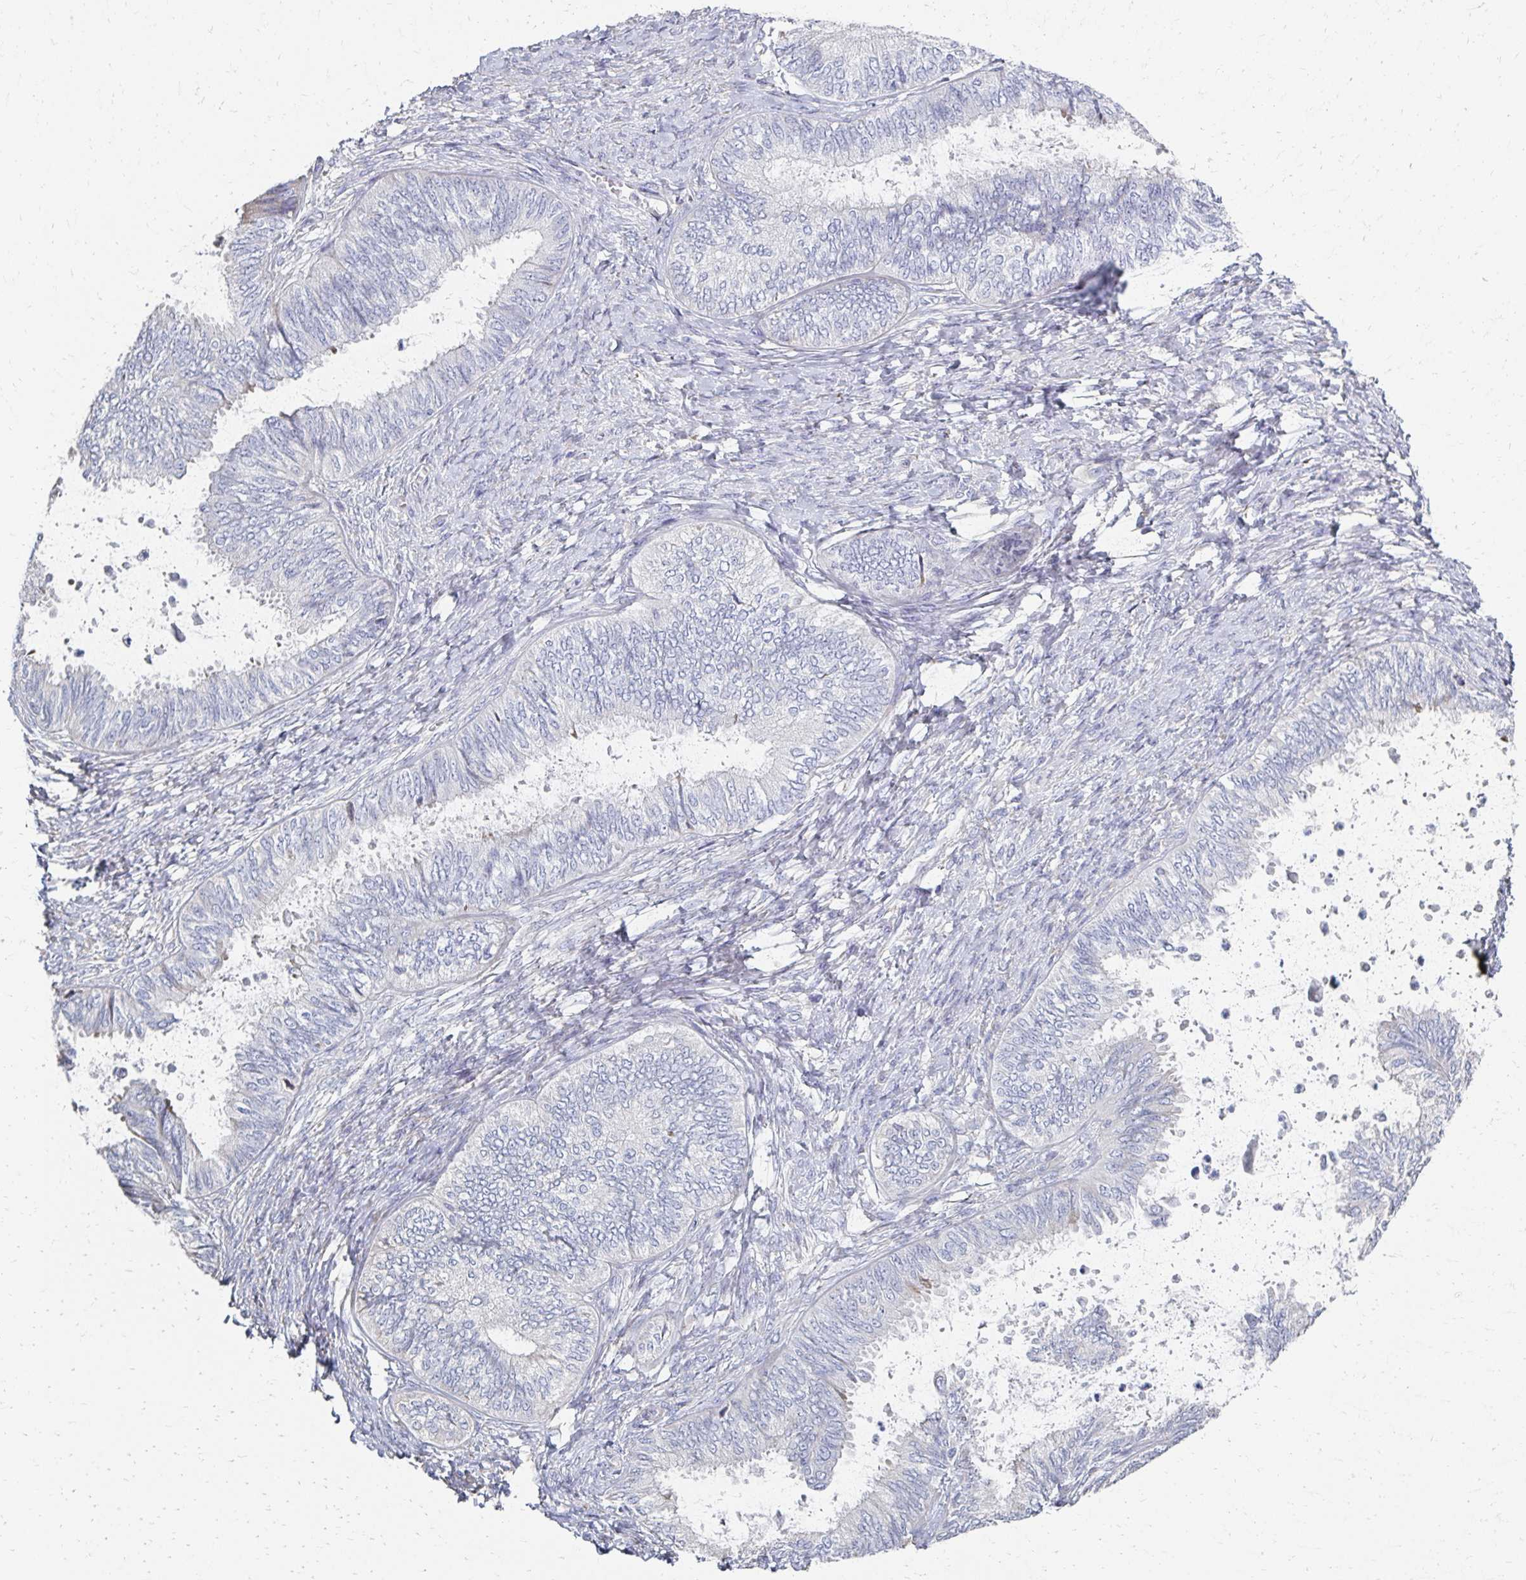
{"staining": {"intensity": "negative", "quantity": "none", "location": "none"}, "tissue": "ovarian cancer", "cell_type": "Tumor cells", "image_type": "cancer", "snomed": [{"axis": "morphology", "description": "Carcinoma, endometroid"}, {"axis": "topography", "description": "Ovary"}], "caption": "There is no significant staining in tumor cells of ovarian endometroid carcinoma. (DAB IHC visualized using brightfield microscopy, high magnification).", "gene": "ATP1A3", "patient": {"sex": "female", "age": 70}}